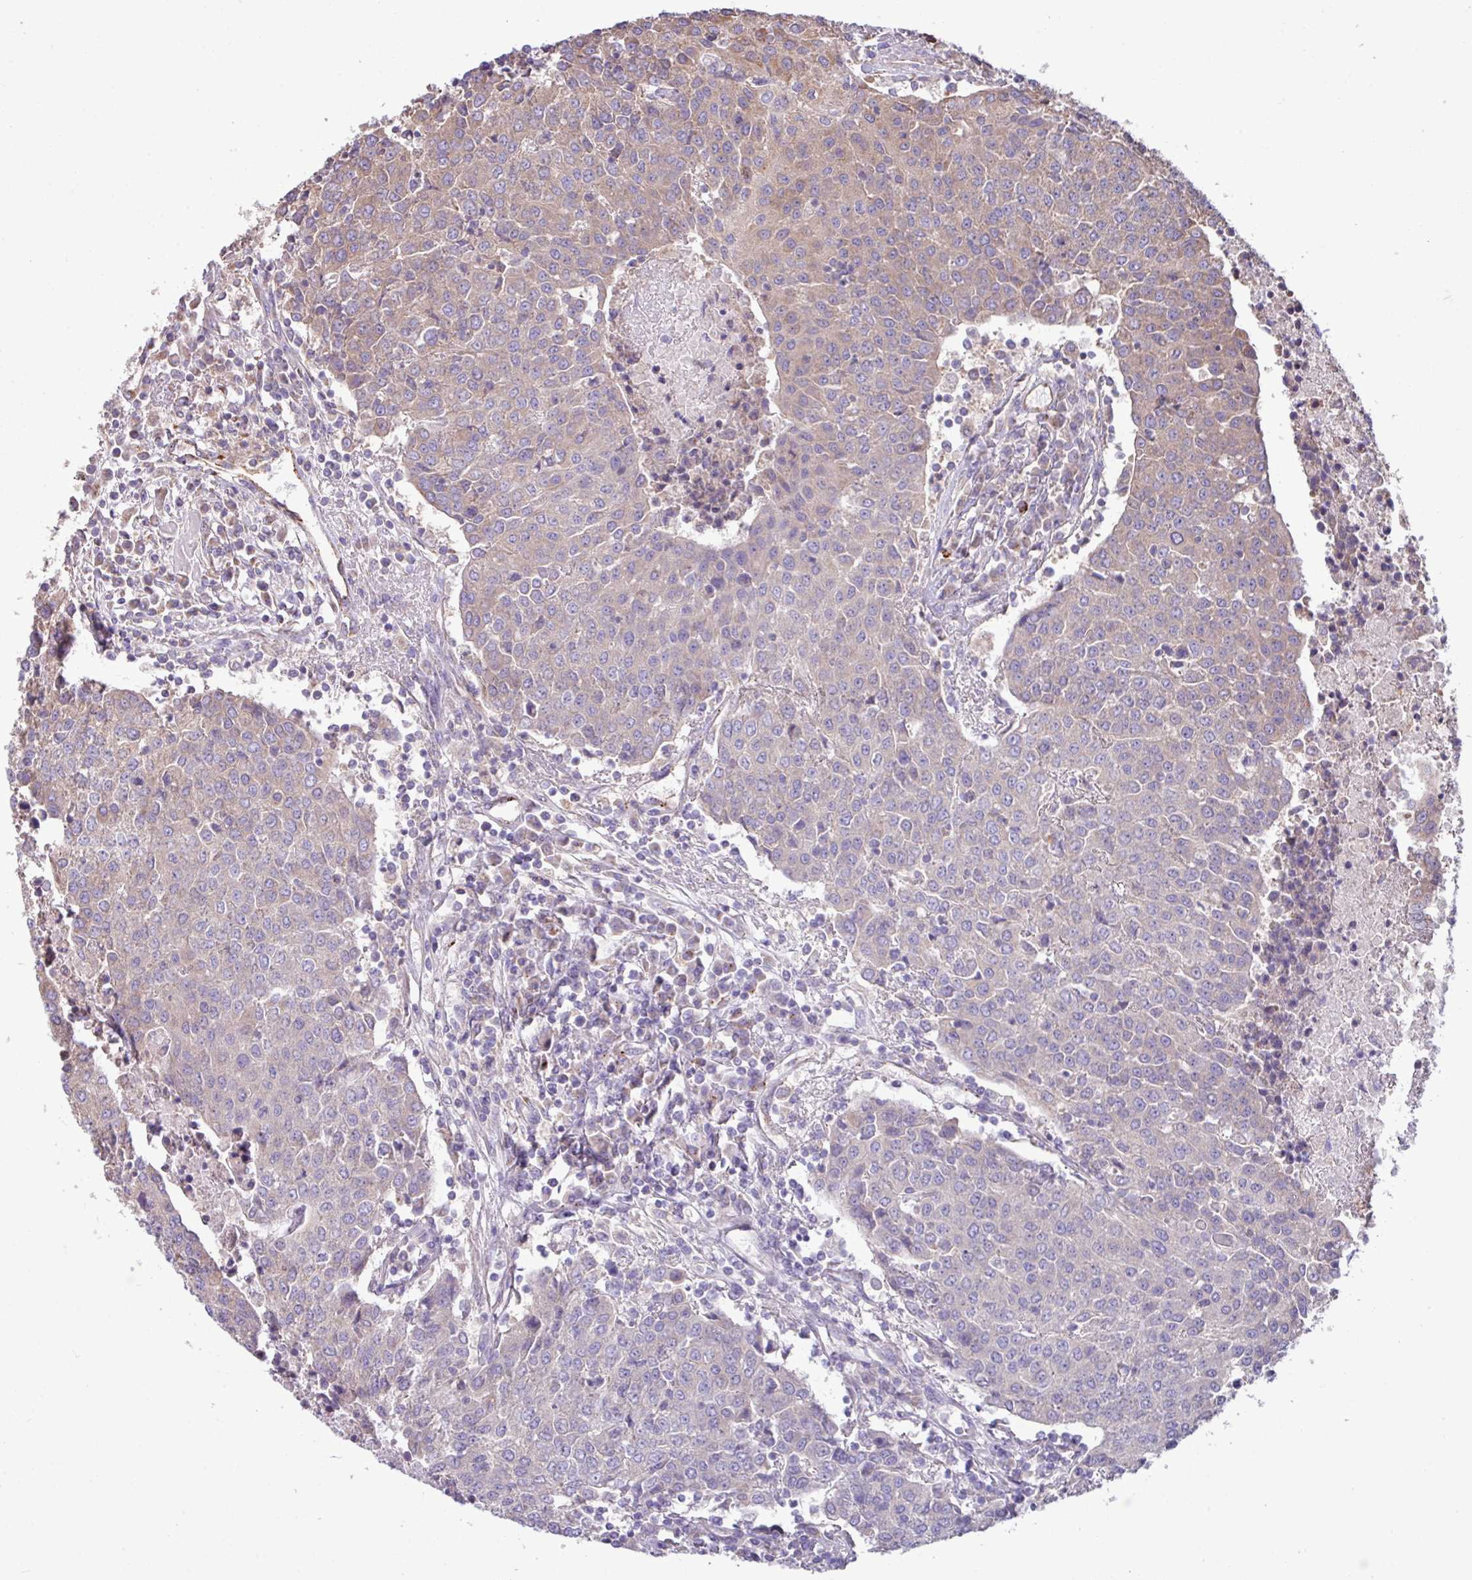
{"staining": {"intensity": "weak", "quantity": "25%-75%", "location": "cytoplasmic/membranous"}, "tissue": "urothelial cancer", "cell_type": "Tumor cells", "image_type": "cancer", "snomed": [{"axis": "morphology", "description": "Urothelial carcinoma, High grade"}, {"axis": "topography", "description": "Urinary bladder"}], "caption": "Immunohistochemical staining of human urothelial cancer reveals weak cytoplasmic/membranous protein staining in about 25%-75% of tumor cells.", "gene": "PPM1J", "patient": {"sex": "female", "age": 85}}